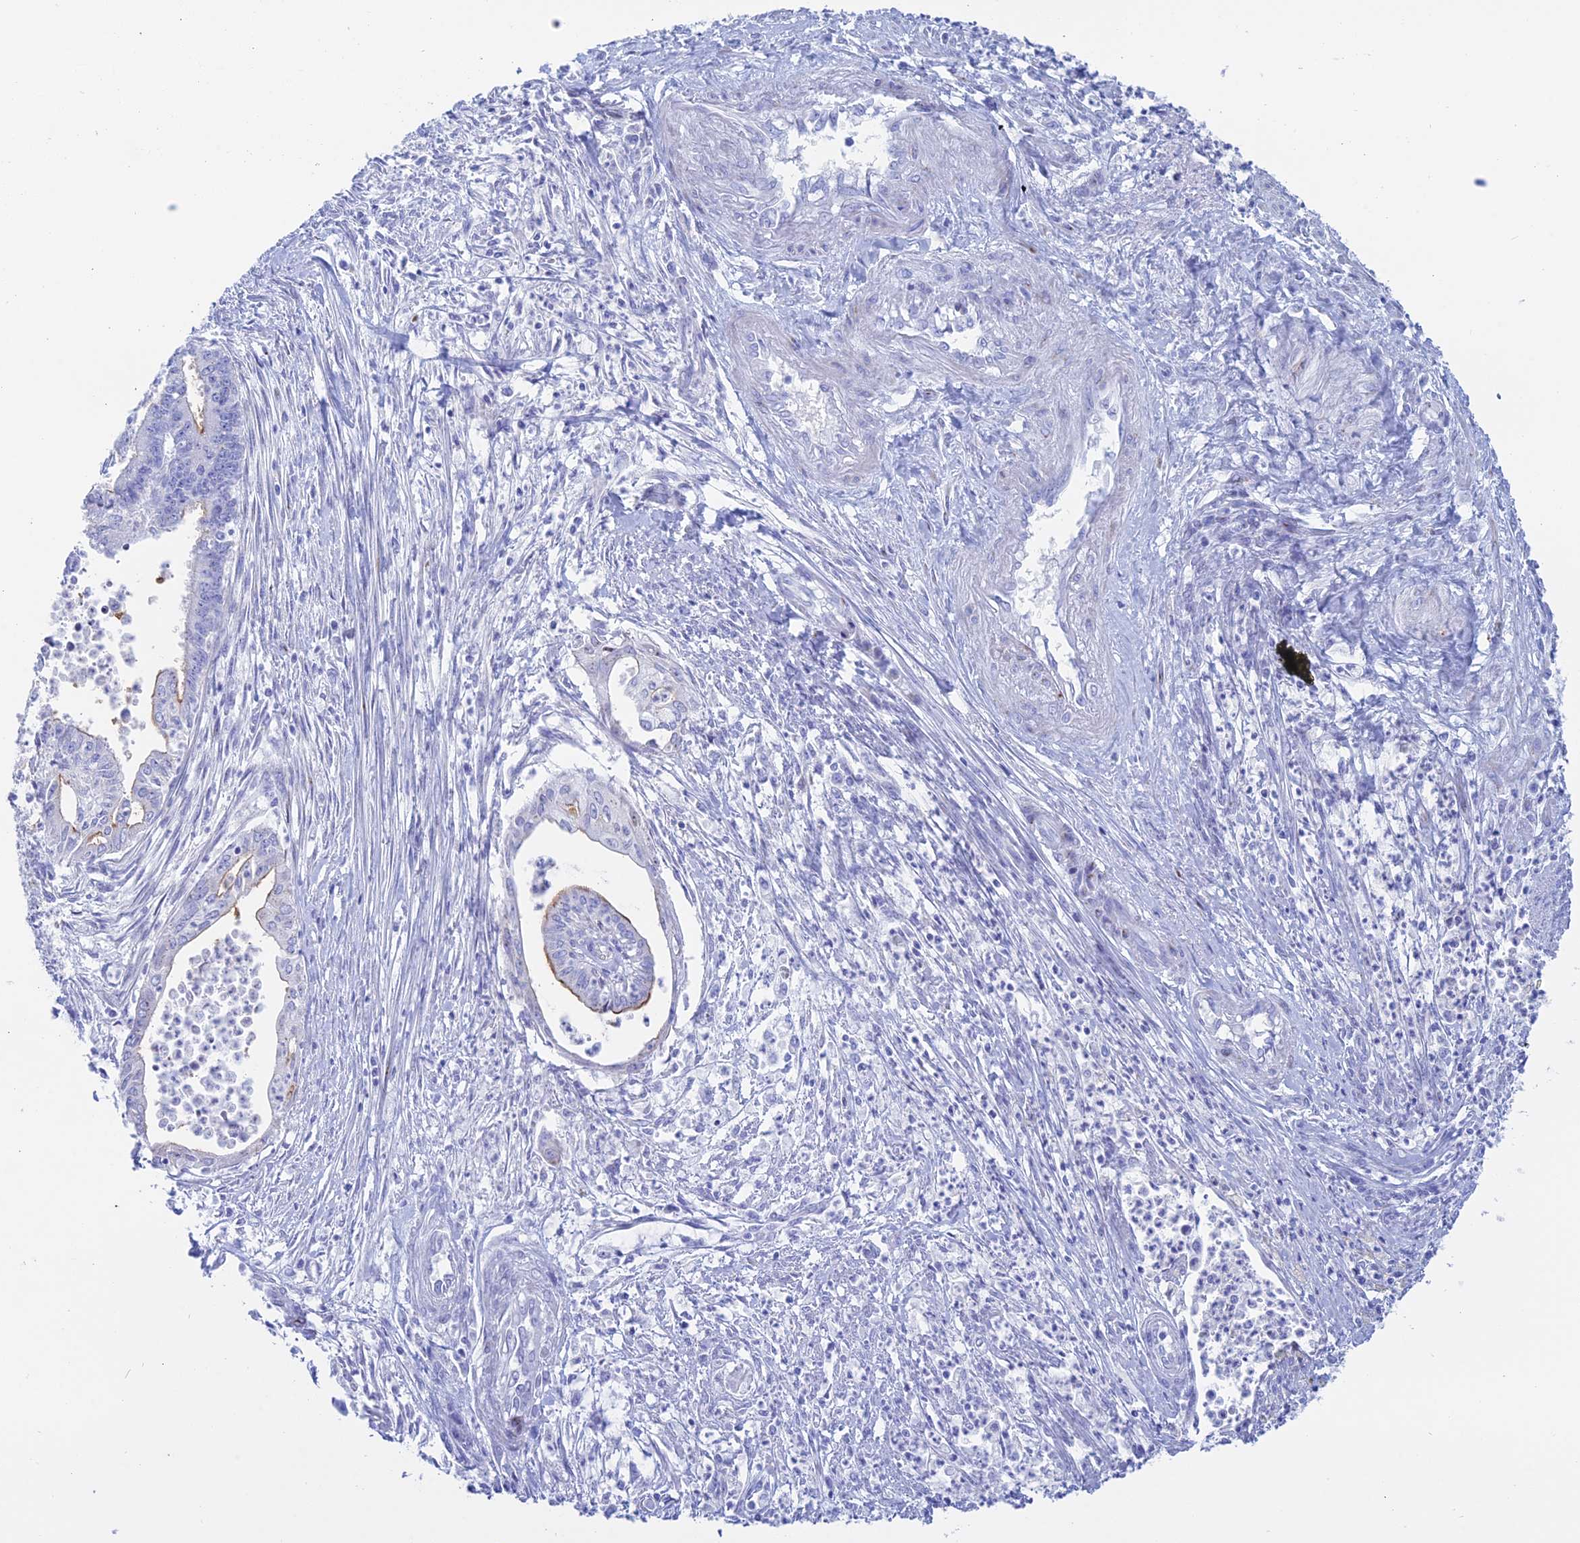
{"staining": {"intensity": "negative", "quantity": "none", "location": "none"}, "tissue": "endometrial cancer", "cell_type": "Tumor cells", "image_type": "cancer", "snomed": [{"axis": "morphology", "description": "Adenocarcinoma, NOS"}, {"axis": "topography", "description": "Endometrium"}], "caption": "Immunohistochemical staining of endometrial adenocarcinoma reveals no significant expression in tumor cells.", "gene": "ERICH4", "patient": {"sex": "female", "age": 73}}